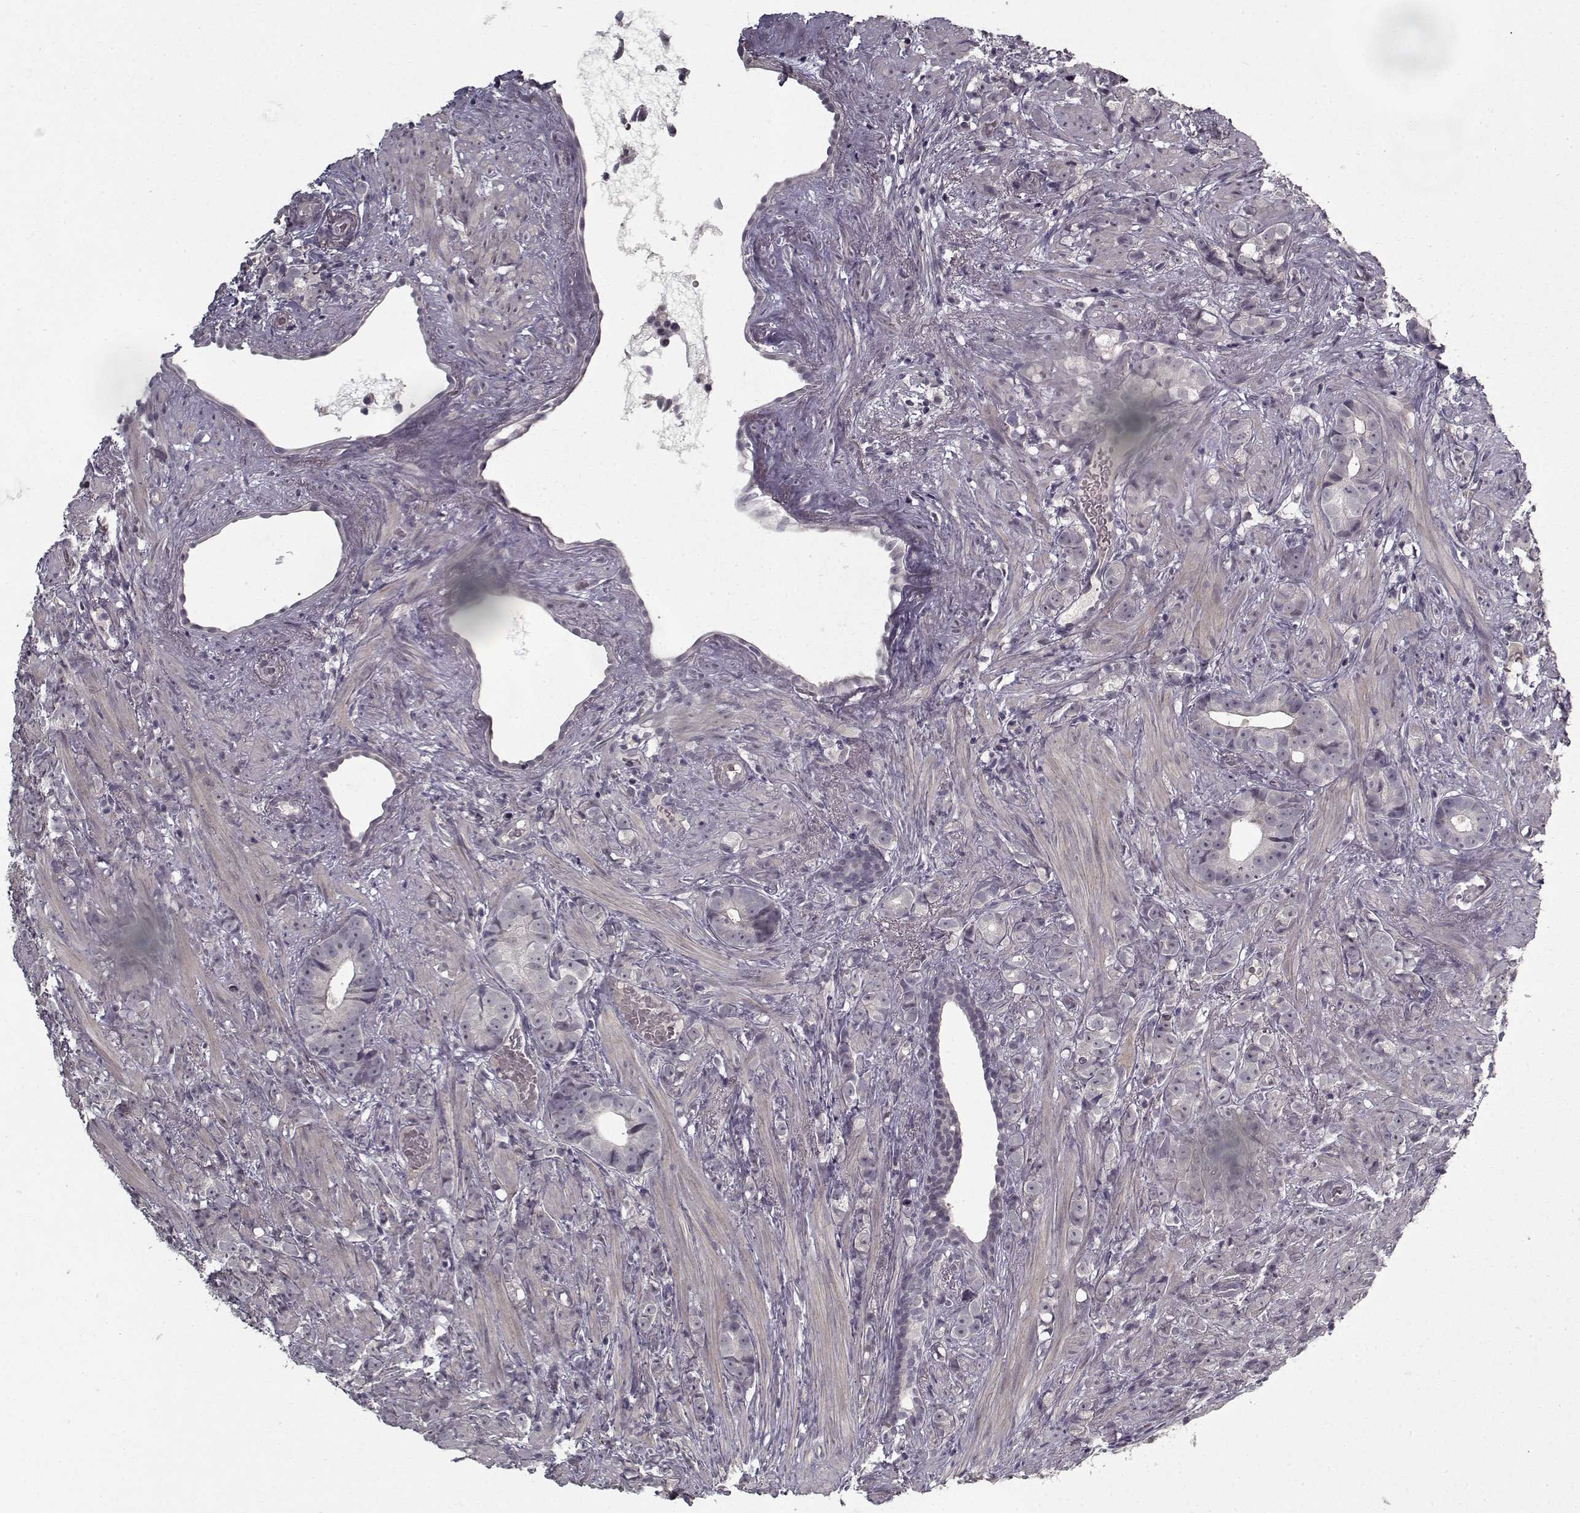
{"staining": {"intensity": "negative", "quantity": "none", "location": "none"}, "tissue": "prostate cancer", "cell_type": "Tumor cells", "image_type": "cancer", "snomed": [{"axis": "morphology", "description": "Adenocarcinoma, High grade"}, {"axis": "topography", "description": "Prostate"}], "caption": "Tumor cells are negative for brown protein staining in prostate cancer (adenocarcinoma (high-grade)).", "gene": "LAMA2", "patient": {"sex": "male", "age": 81}}